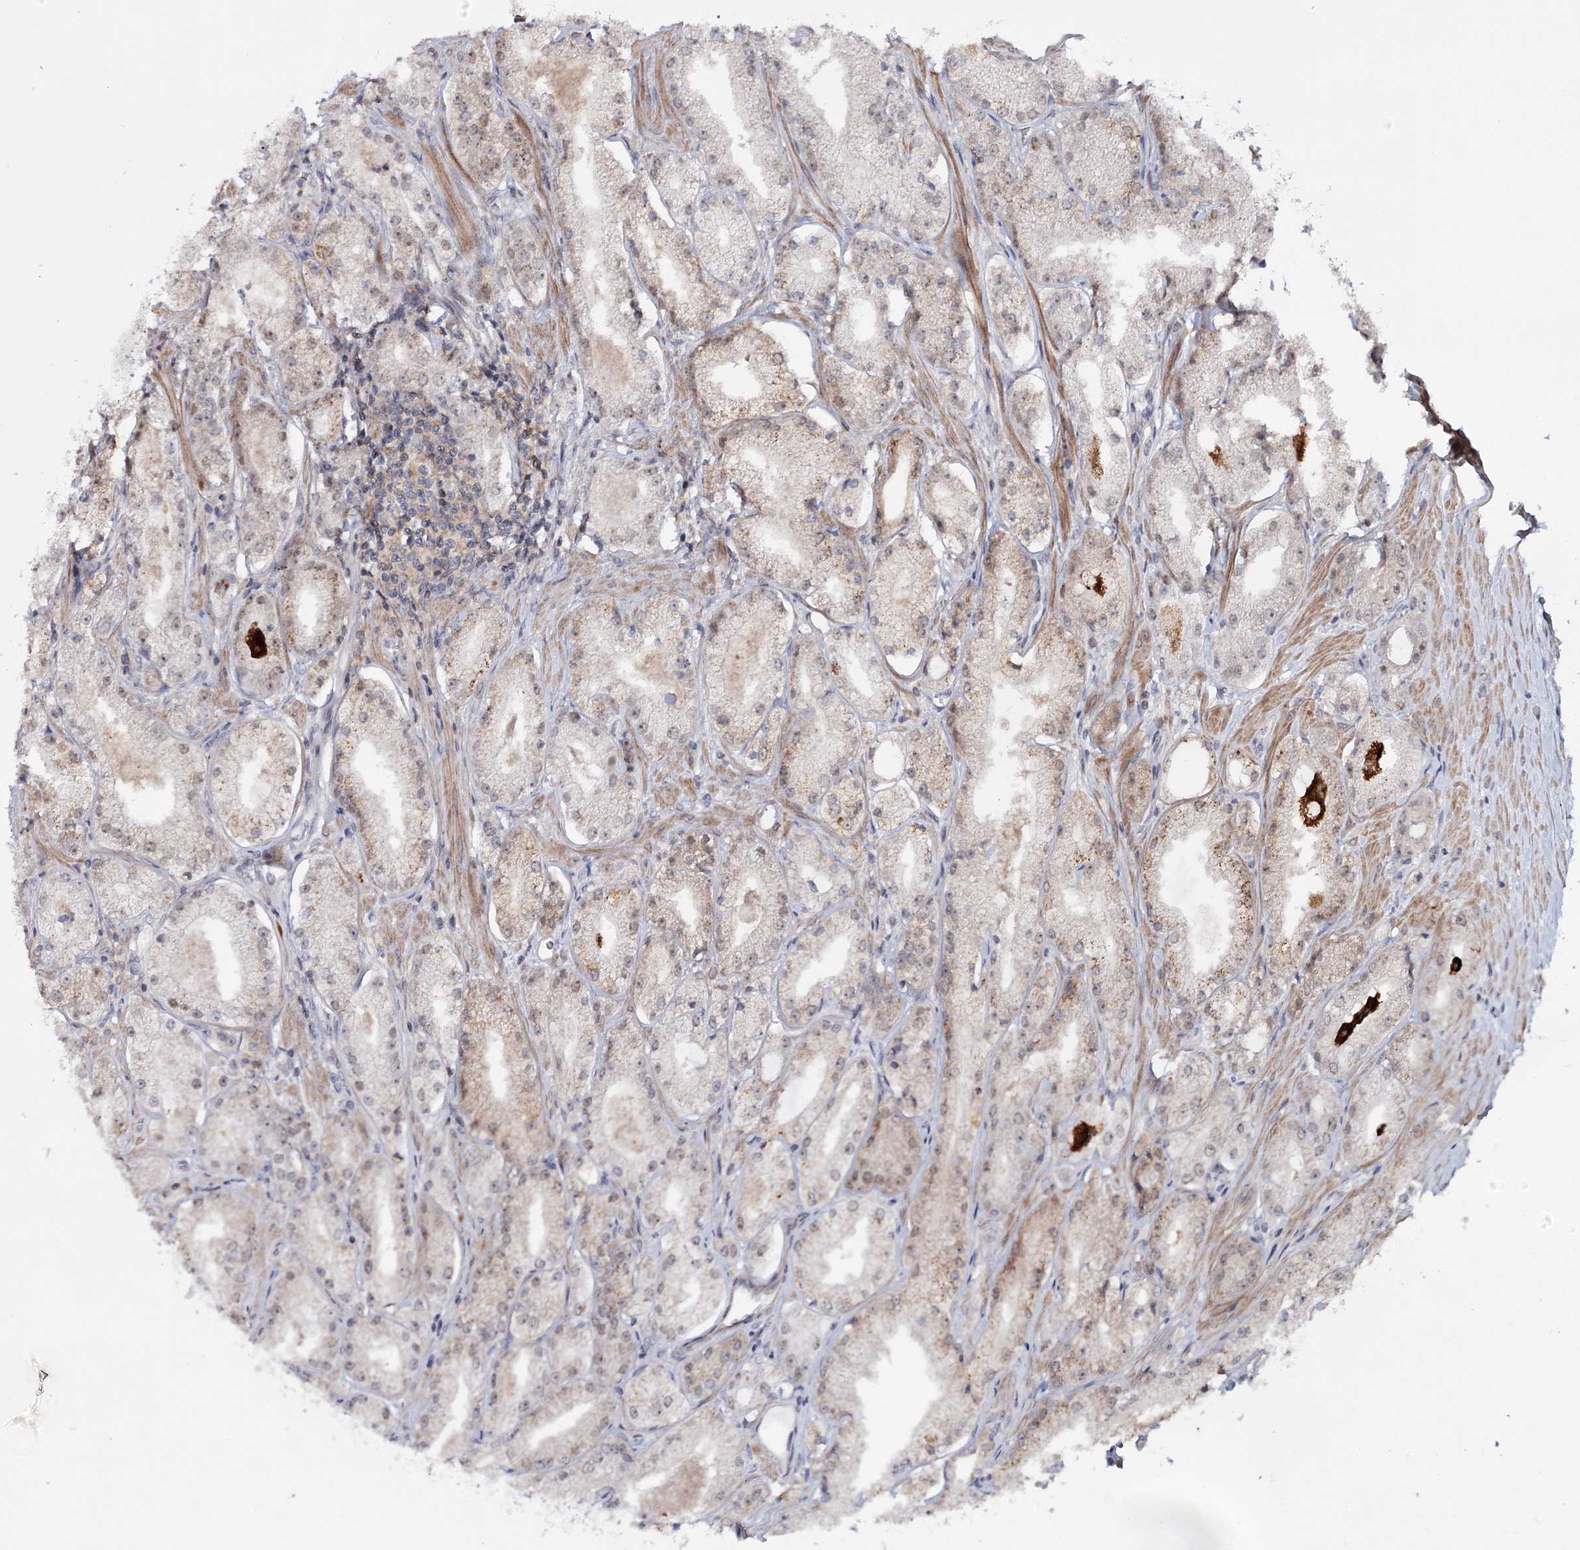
{"staining": {"intensity": "weak", "quantity": "<25%", "location": "cytoplasmic/membranous"}, "tissue": "prostate cancer", "cell_type": "Tumor cells", "image_type": "cancer", "snomed": [{"axis": "morphology", "description": "Adenocarcinoma, Low grade"}, {"axis": "topography", "description": "Prostate"}], "caption": "Immunohistochemical staining of prostate cancer reveals no significant staining in tumor cells. The staining is performed using DAB brown chromogen with nuclei counter-stained in using hematoxylin.", "gene": "ZC3H8", "patient": {"sex": "male", "age": 69}}